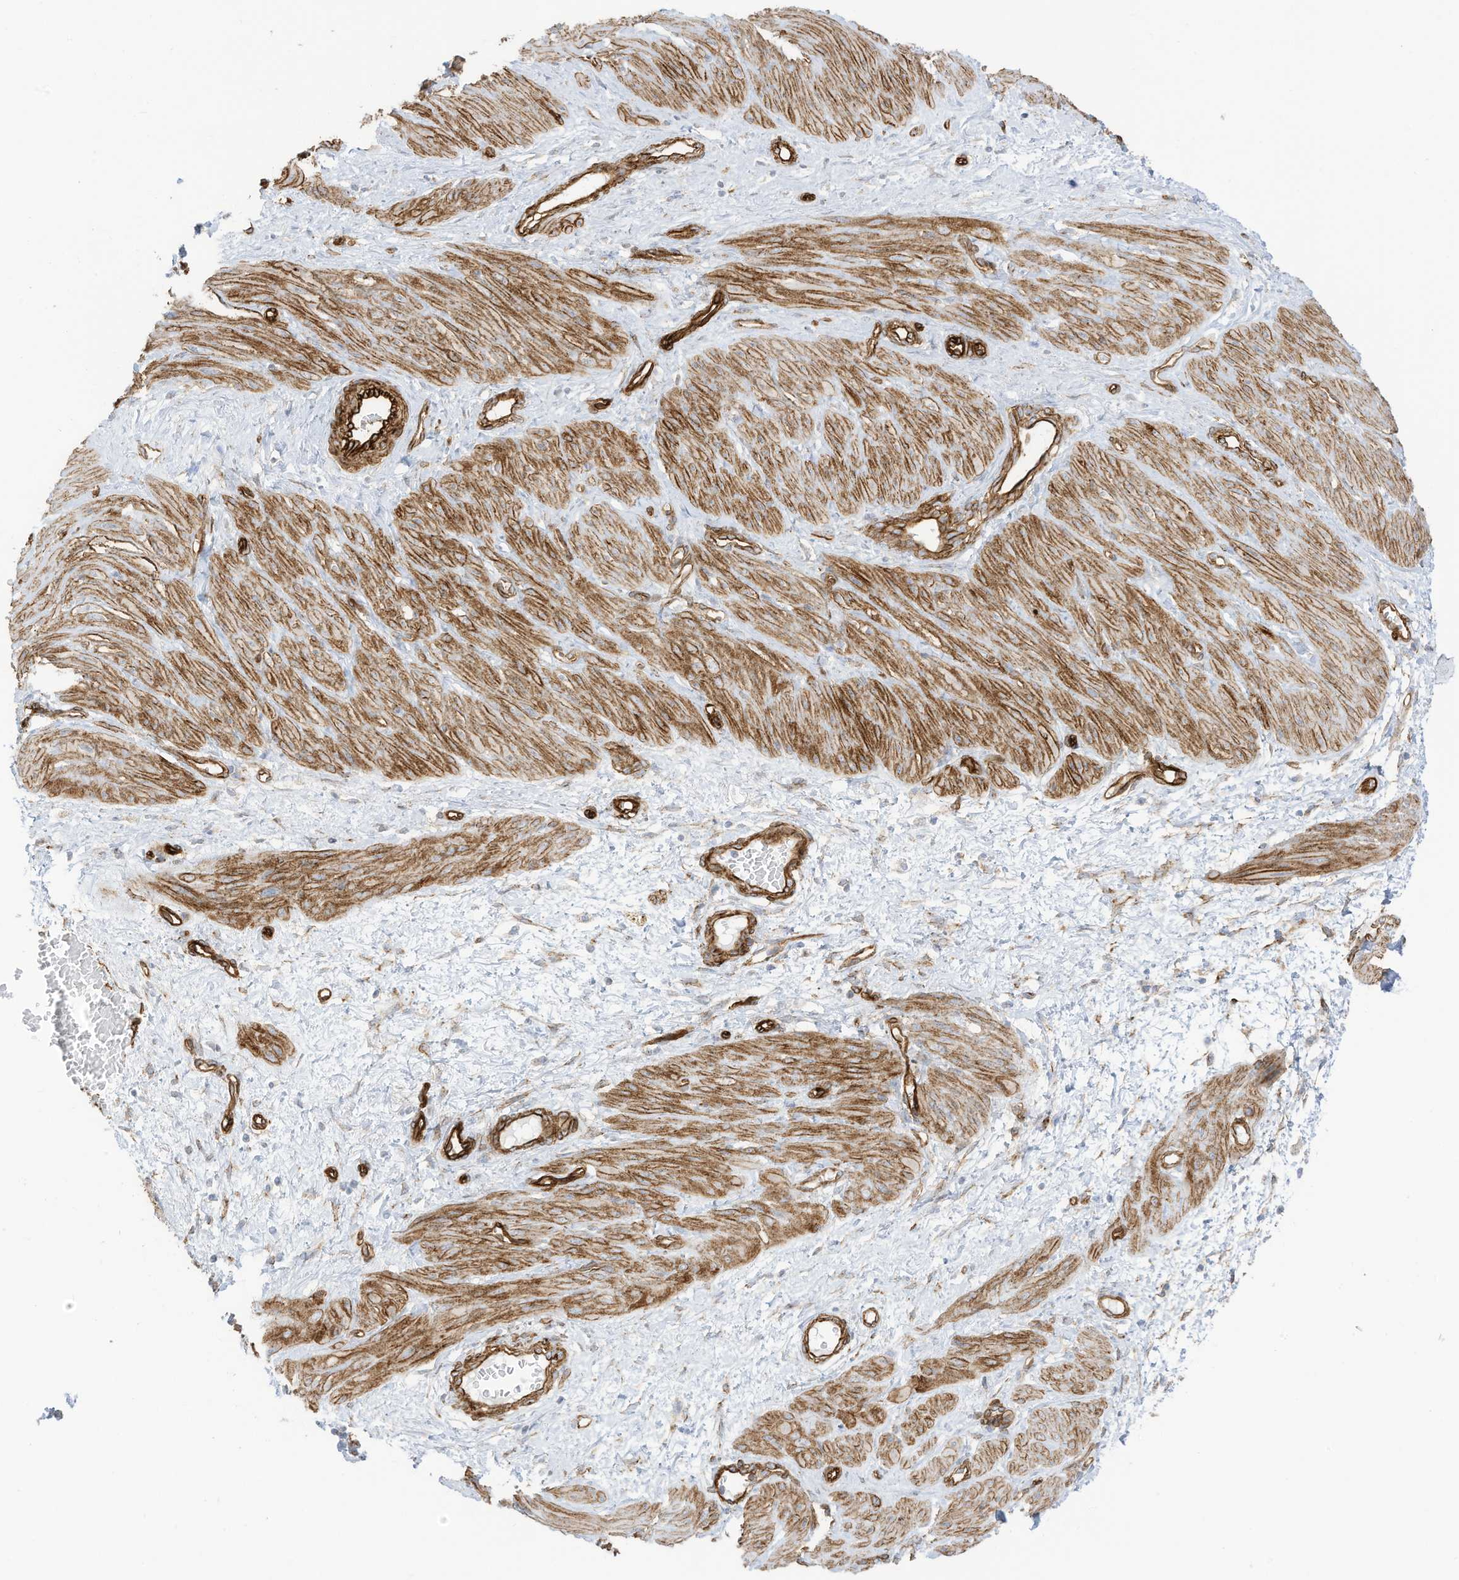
{"staining": {"intensity": "strong", "quantity": ">75%", "location": "cytoplasmic/membranous"}, "tissue": "smooth muscle", "cell_type": "Smooth muscle cells", "image_type": "normal", "snomed": [{"axis": "morphology", "description": "Normal tissue, NOS"}, {"axis": "topography", "description": "Endometrium"}], "caption": "Immunohistochemical staining of normal smooth muscle displays strong cytoplasmic/membranous protein expression in about >75% of smooth muscle cells.", "gene": "ABCB7", "patient": {"sex": "female", "age": 33}}